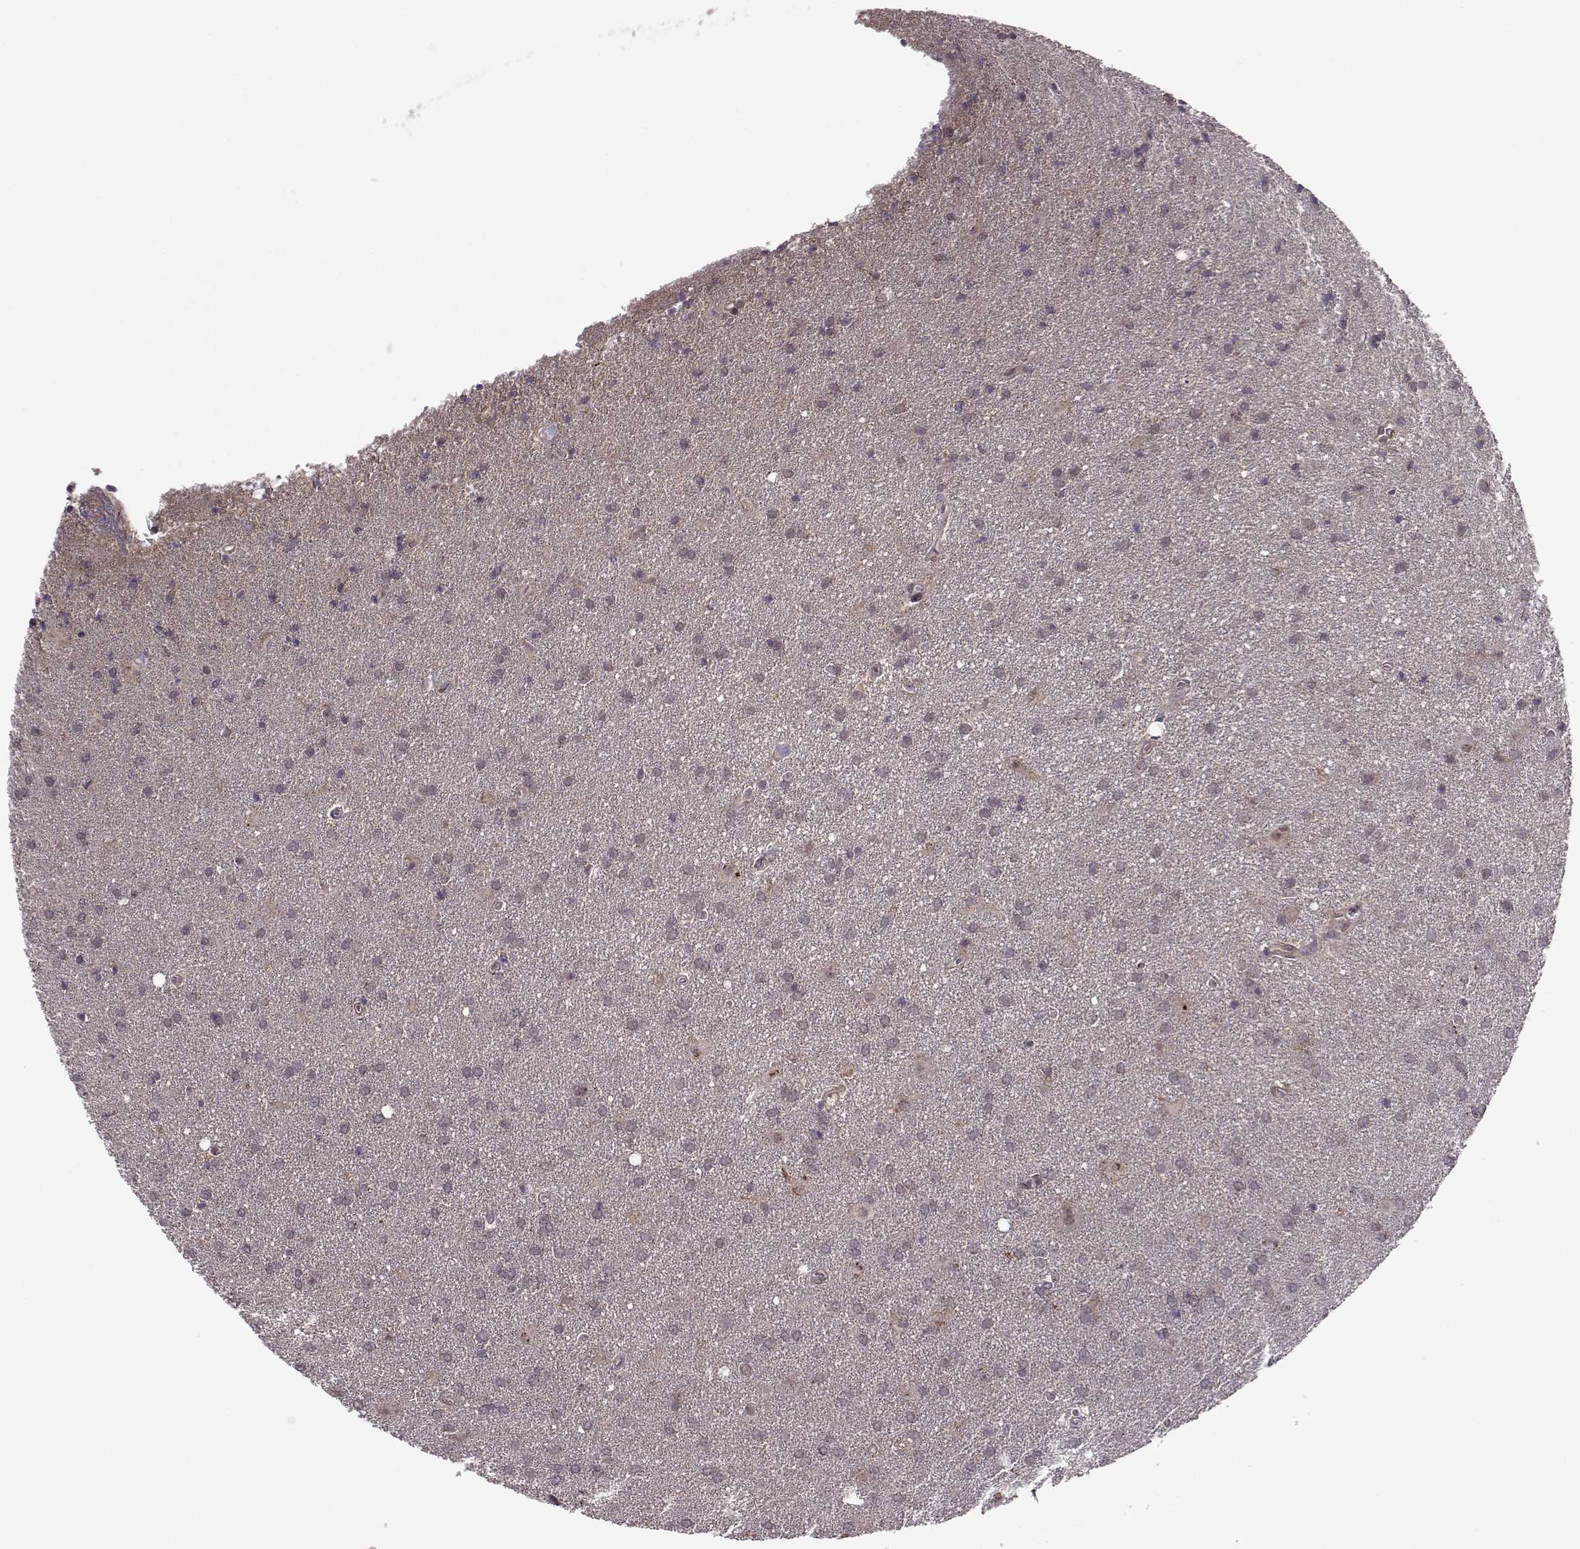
{"staining": {"intensity": "negative", "quantity": "none", "location": "none"}, "tissue": "glioma", "cell_type": "Tumor cells", "image_type": "cancer", "snomed": [{"axis": "morphology", "description": "Glioma, malignant, Low grade"}, {"axis": "topography", "description": "Brain"}], "caption": "This is an immunohistochemistry (IHC) histopathology image of human glioma. There is no staining in tumor cells.", "gene": "FNIP2", "patient": {"sex": "male", "age": 58}}